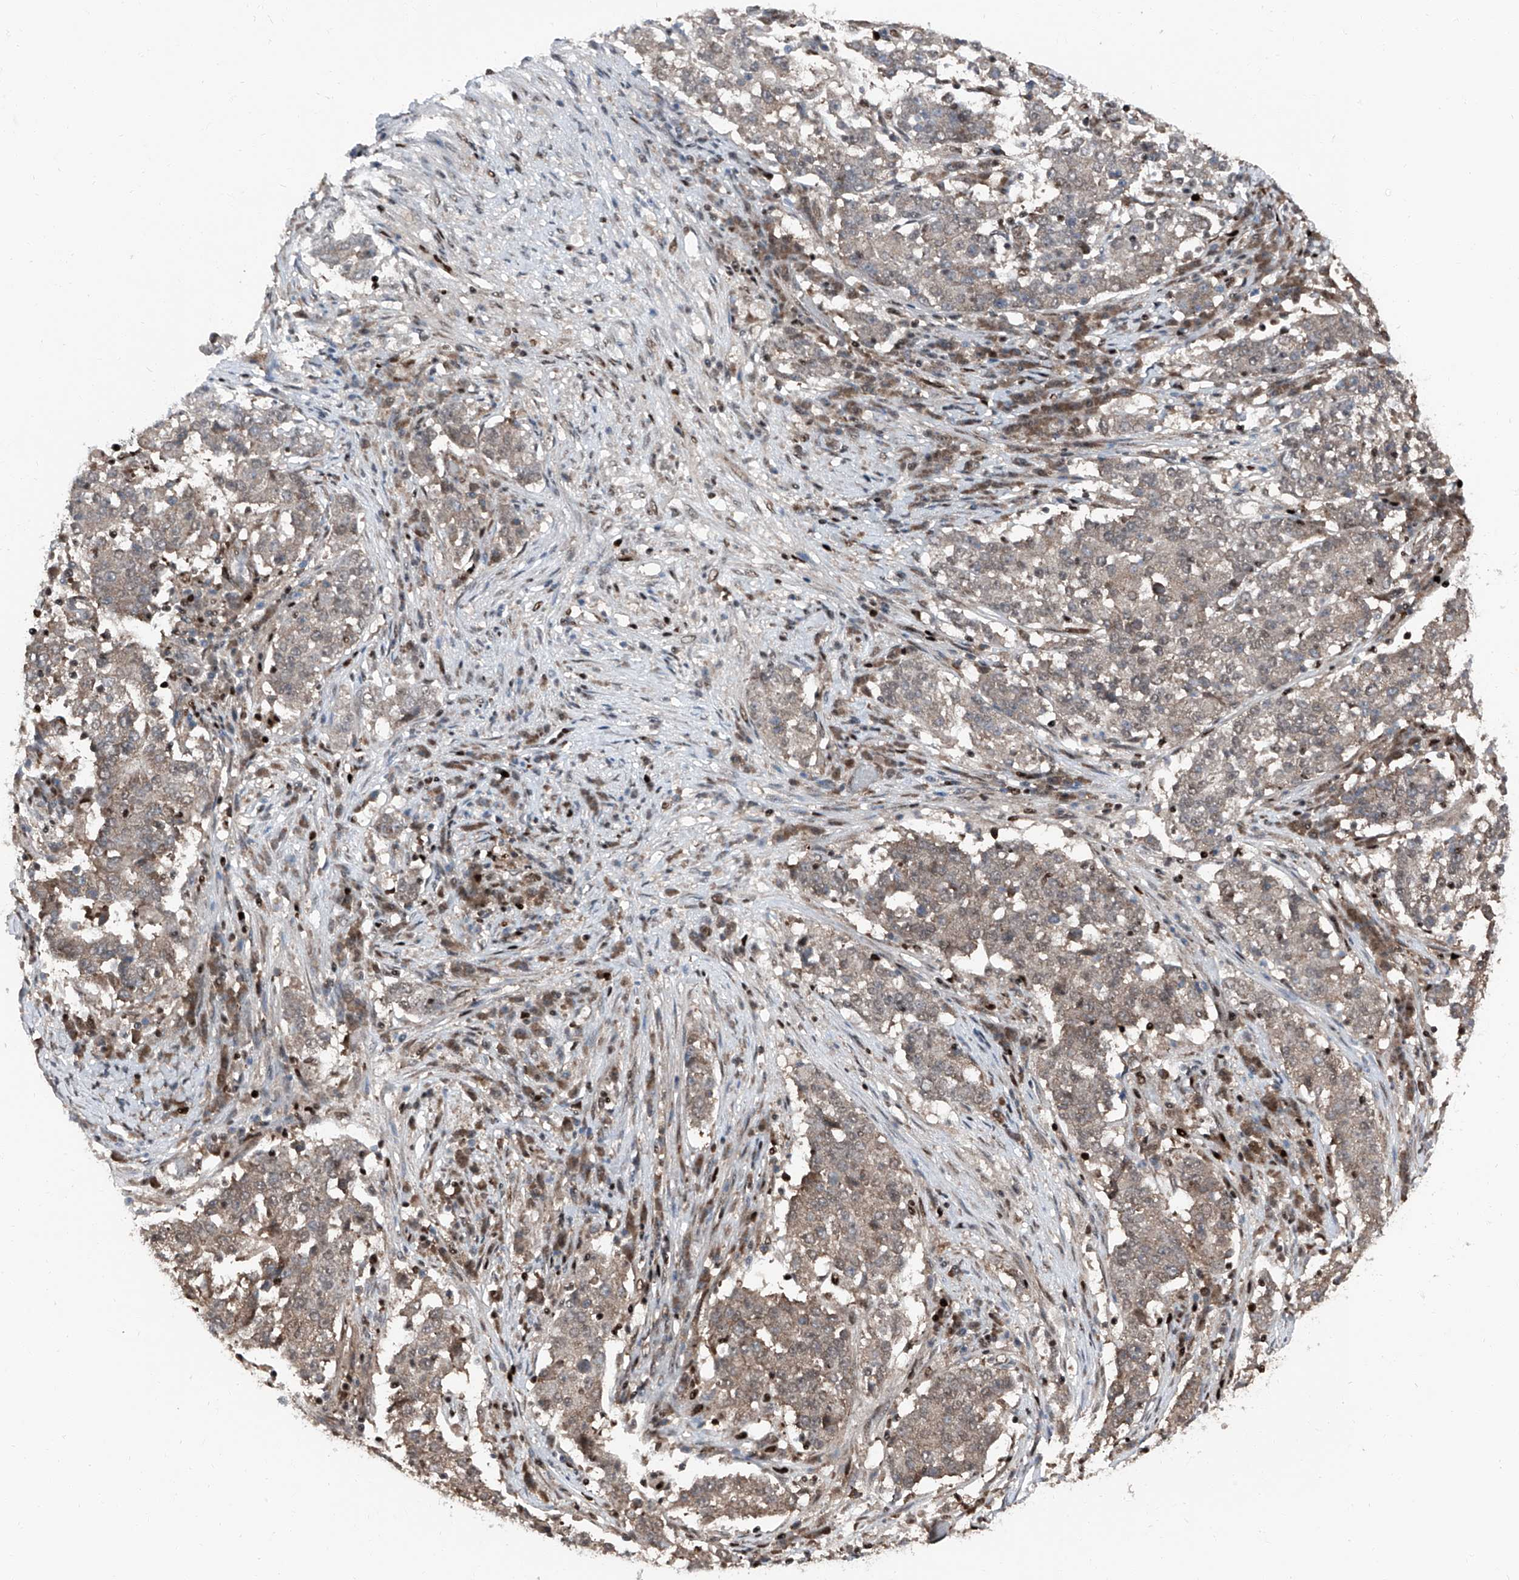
{"staining": {"intensity": "weak", "quantity": ">75%", "location": "cytoplasmic/membranous"}, "tissue": "stomach cancer", "cell_type": "Tumor cells", "image_type": "cancer", "snomed": [{"axis": "morphology", "description": "Adenocarcinoma, NOS"}, {"axis": "topography", "description": "Stomach"}], "caption": "Weak cytoplasmic/membranous expression for a protein is identified in approximately >75% of tumor cells of stomach cancer using immunohistochemistry (IHC).", "gene": "FKBP5", "patient": {"sex": "male", "age": 59}}